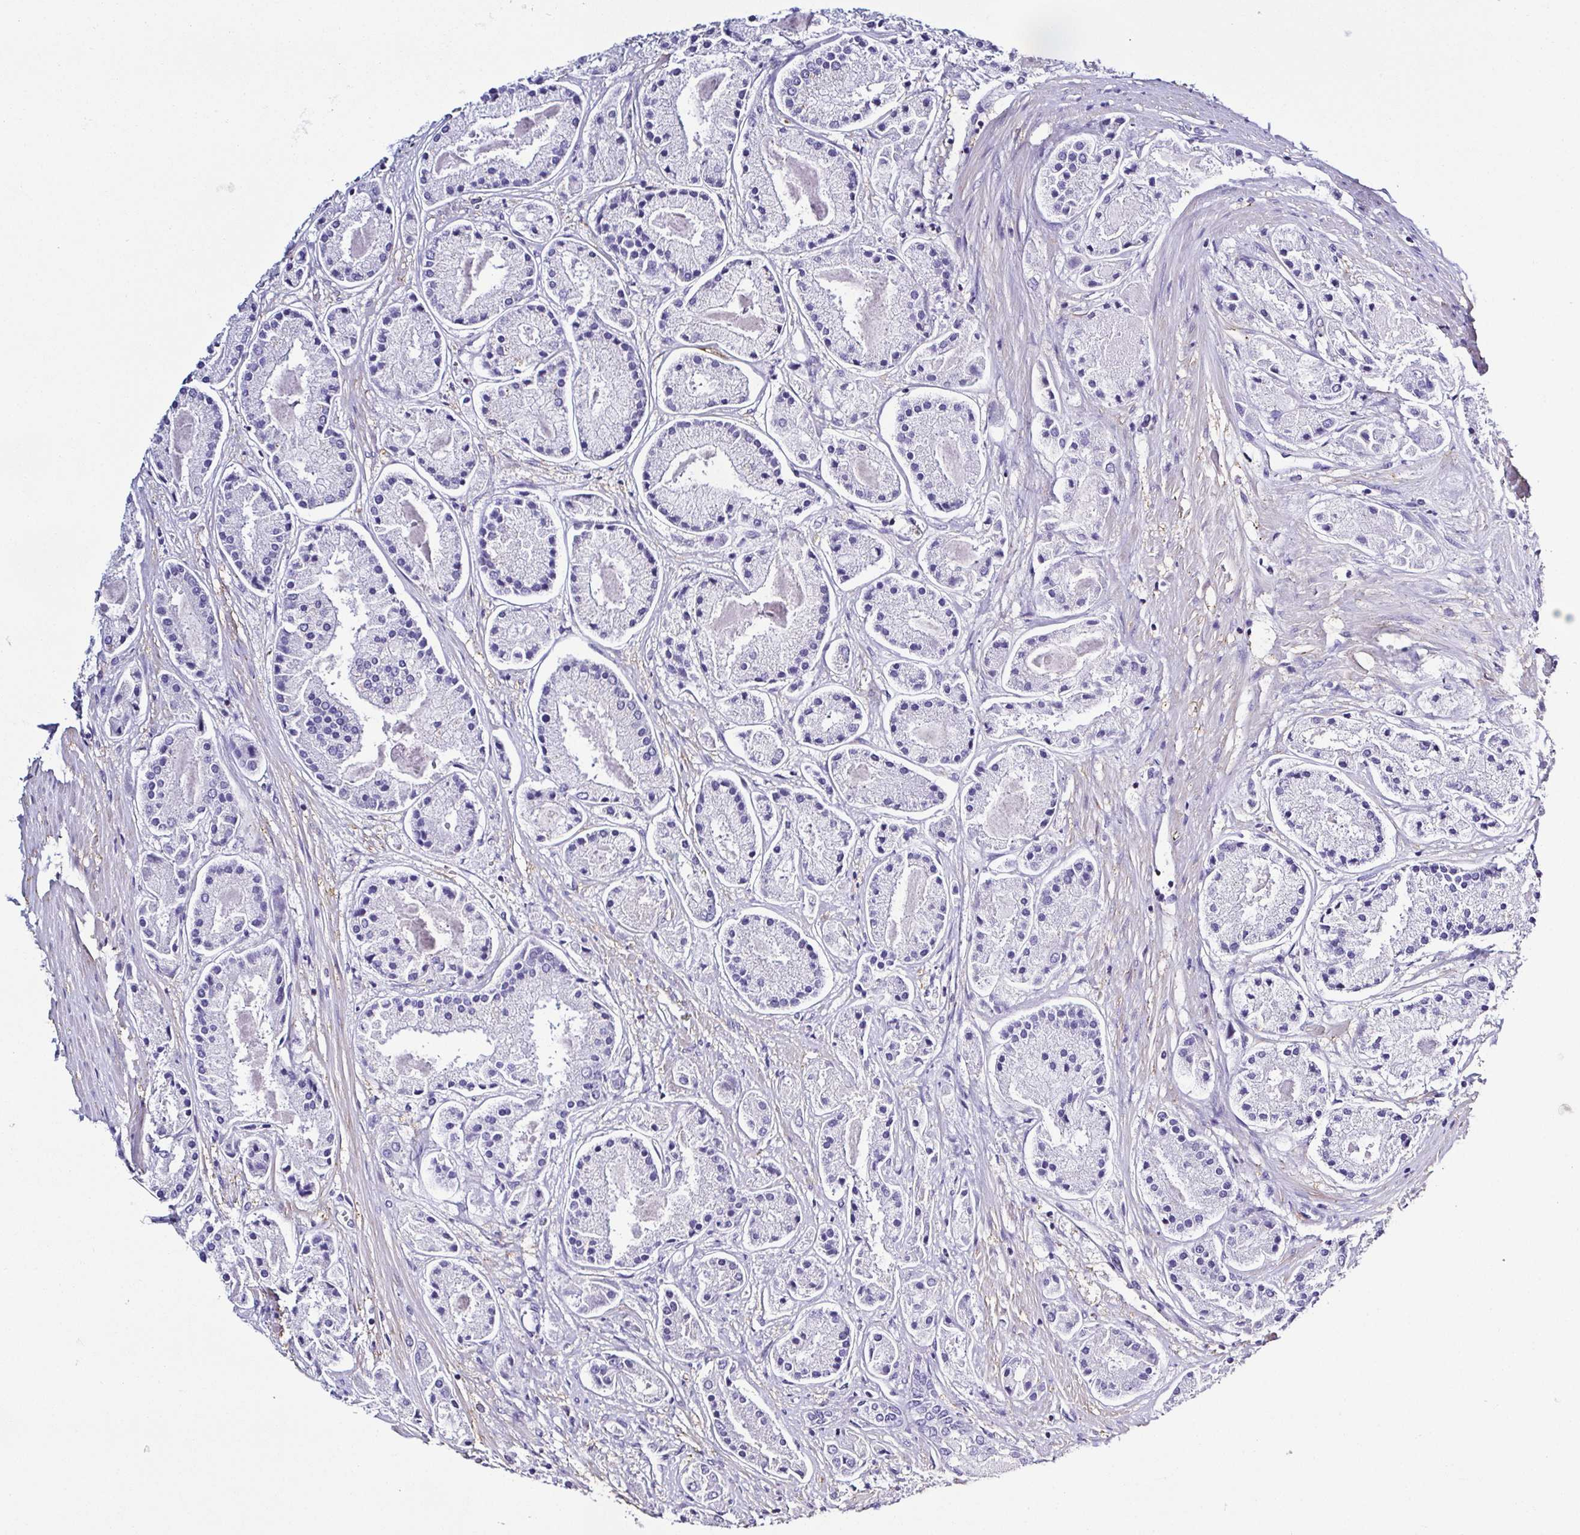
{"staining": {"intensity": "negative", "quantity": "none", "location": "none"}, "tissue": "prostate cancer", "cell_type": "Tumor cells", "image_type": "cancer", "snomed": [{"axis": "morphology", "description": "Adenocarcinoma, High grade"}, {"axis": "topography", "description": "Prostate"}], "caption": "A micrograph of prostate cancer stained for a protein reveals no brown staining in tumor cells.", "gene": "TNNT2", "patient": {"sex": "male", "age": 67}}